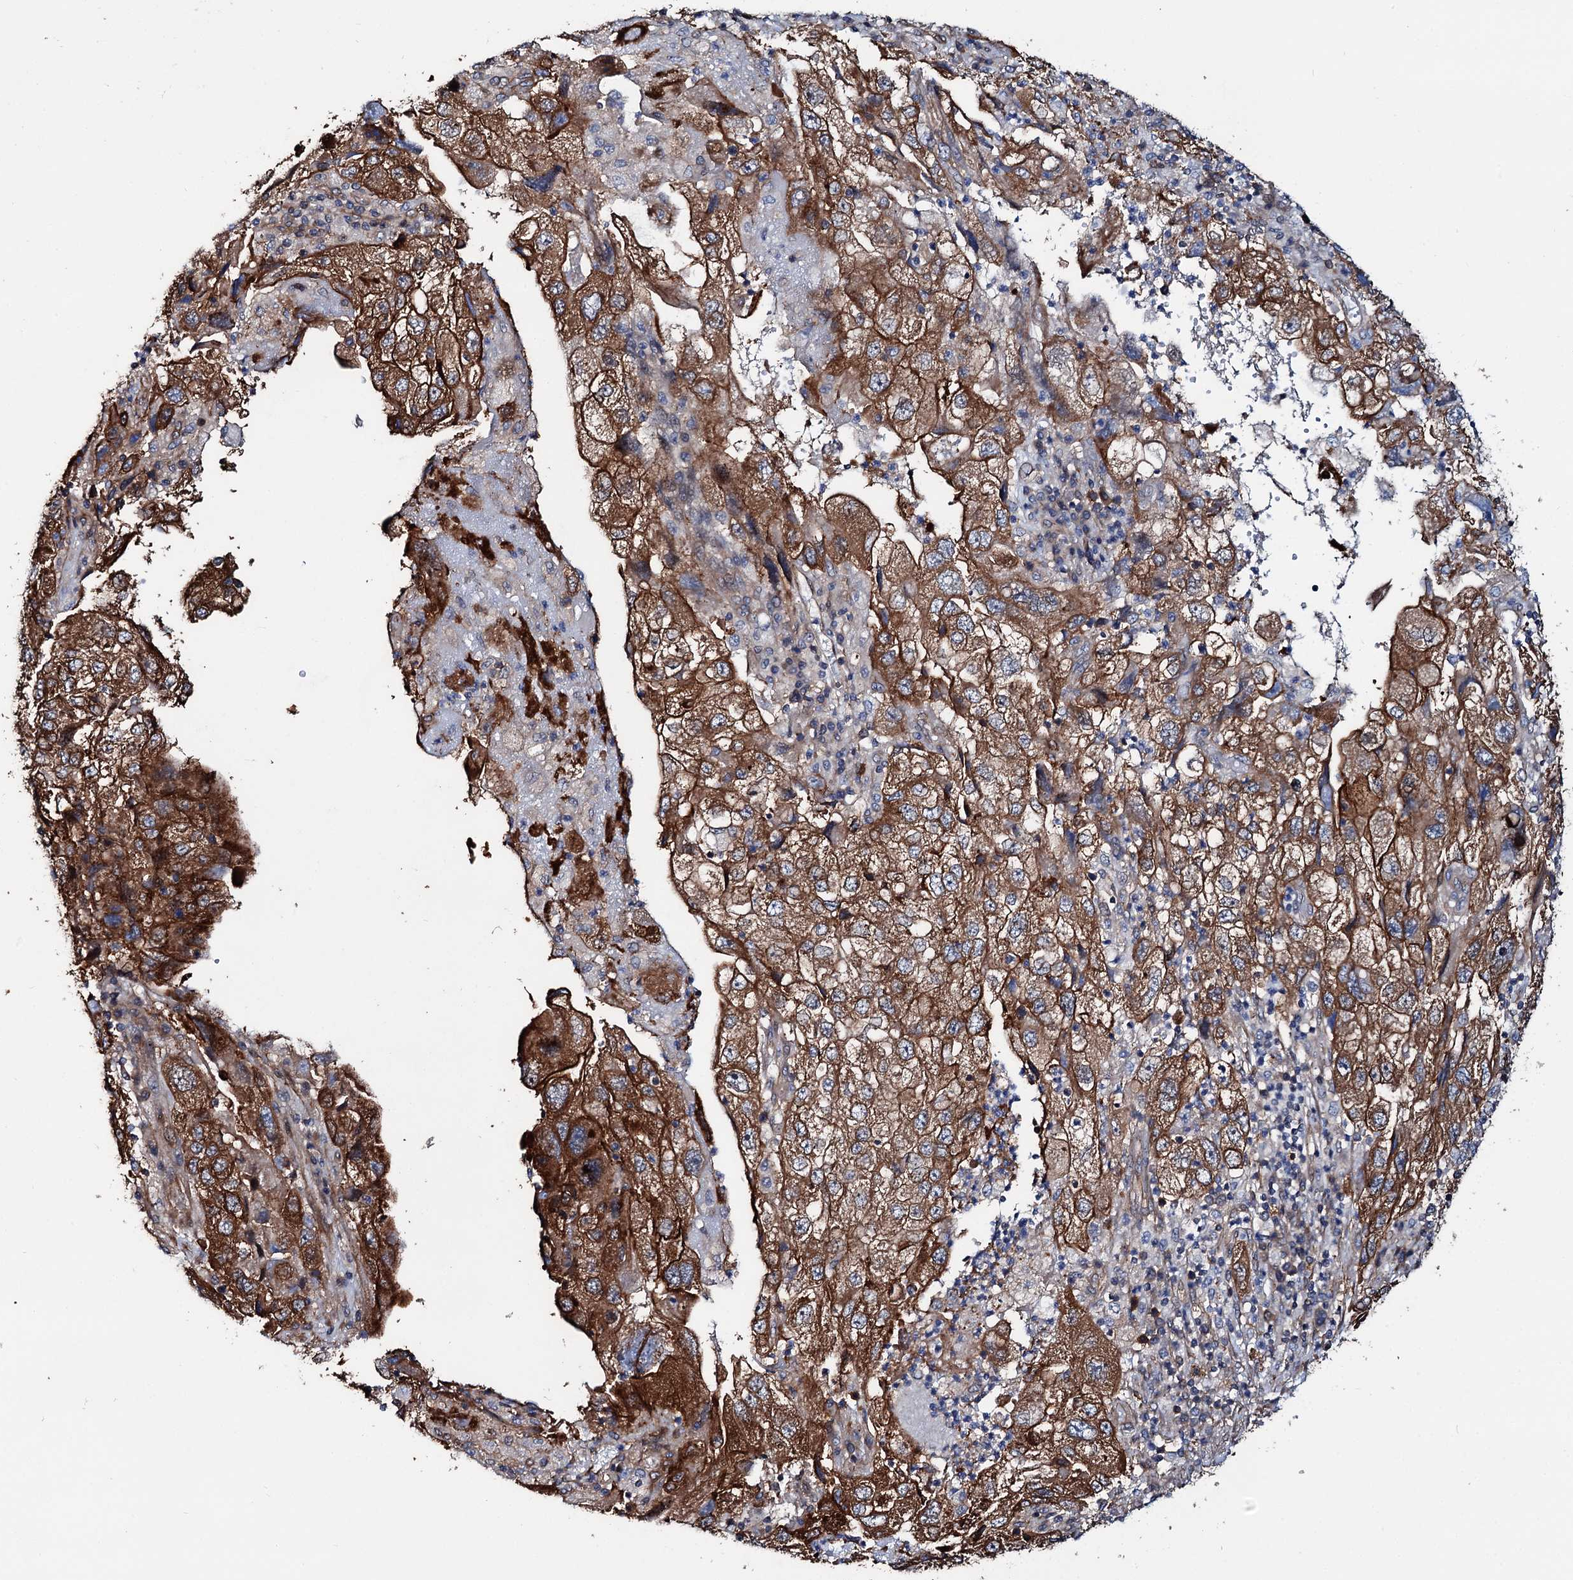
{"staining": {"intensity": "strong", "quantity": ">75%", "location": "cytoplasmic/membranous"}, "tissue": "endometrial cancer", "cell_type": "Tumor cells", "image_type": "cancer", "snomed": [{"axis": "morphology", "description": "Adenocarcinoma, NOS"}, {"axis": "topography", "description": "Endometrium"}], "caption": "Human endometrial cancer stained with a brown dye displays strong cytoplasmic/membranous positive positivity in approximately >75% of tumor cells.", "gene": "PTDSS2", "patient": {"sex": "female", "age": 49}}